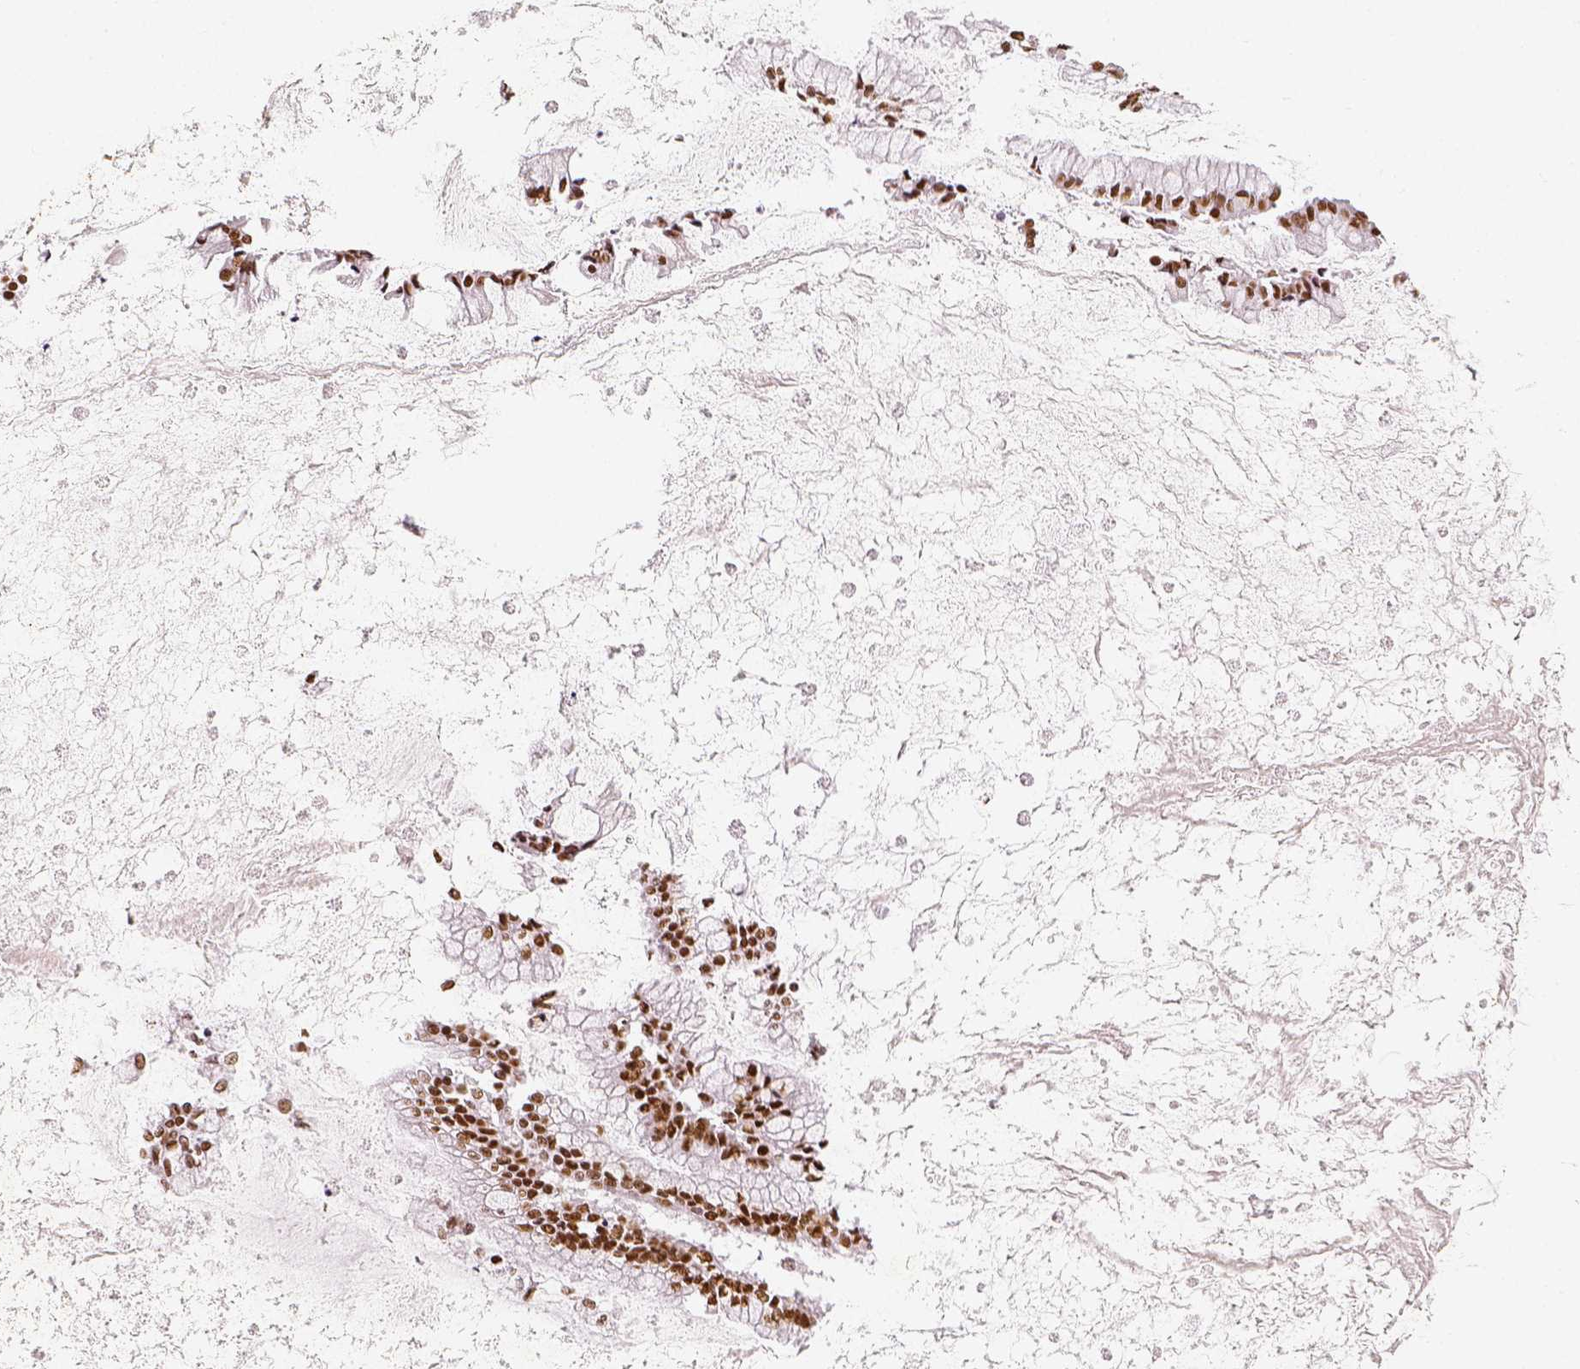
{"staining": {"intensity": "strong", "quantity": ">75%", "location": "nuclear"}, "tissue": "ovarian cancer", "cell_type": "Tumor cells", "image_type": "cancer", "snomed": [{"axis": "morphology", "description": "Cystadenocarcinoma, mucinous, NOS"}, {"axis": "topography", "description": "Ovary"}], "caption": "Tumor cells exhibit strong nuclear staining in approximately >75% of cells in ovarian cancer.", "gene": "KDM5B", "patient": {"sex": "female", "age": 67}}